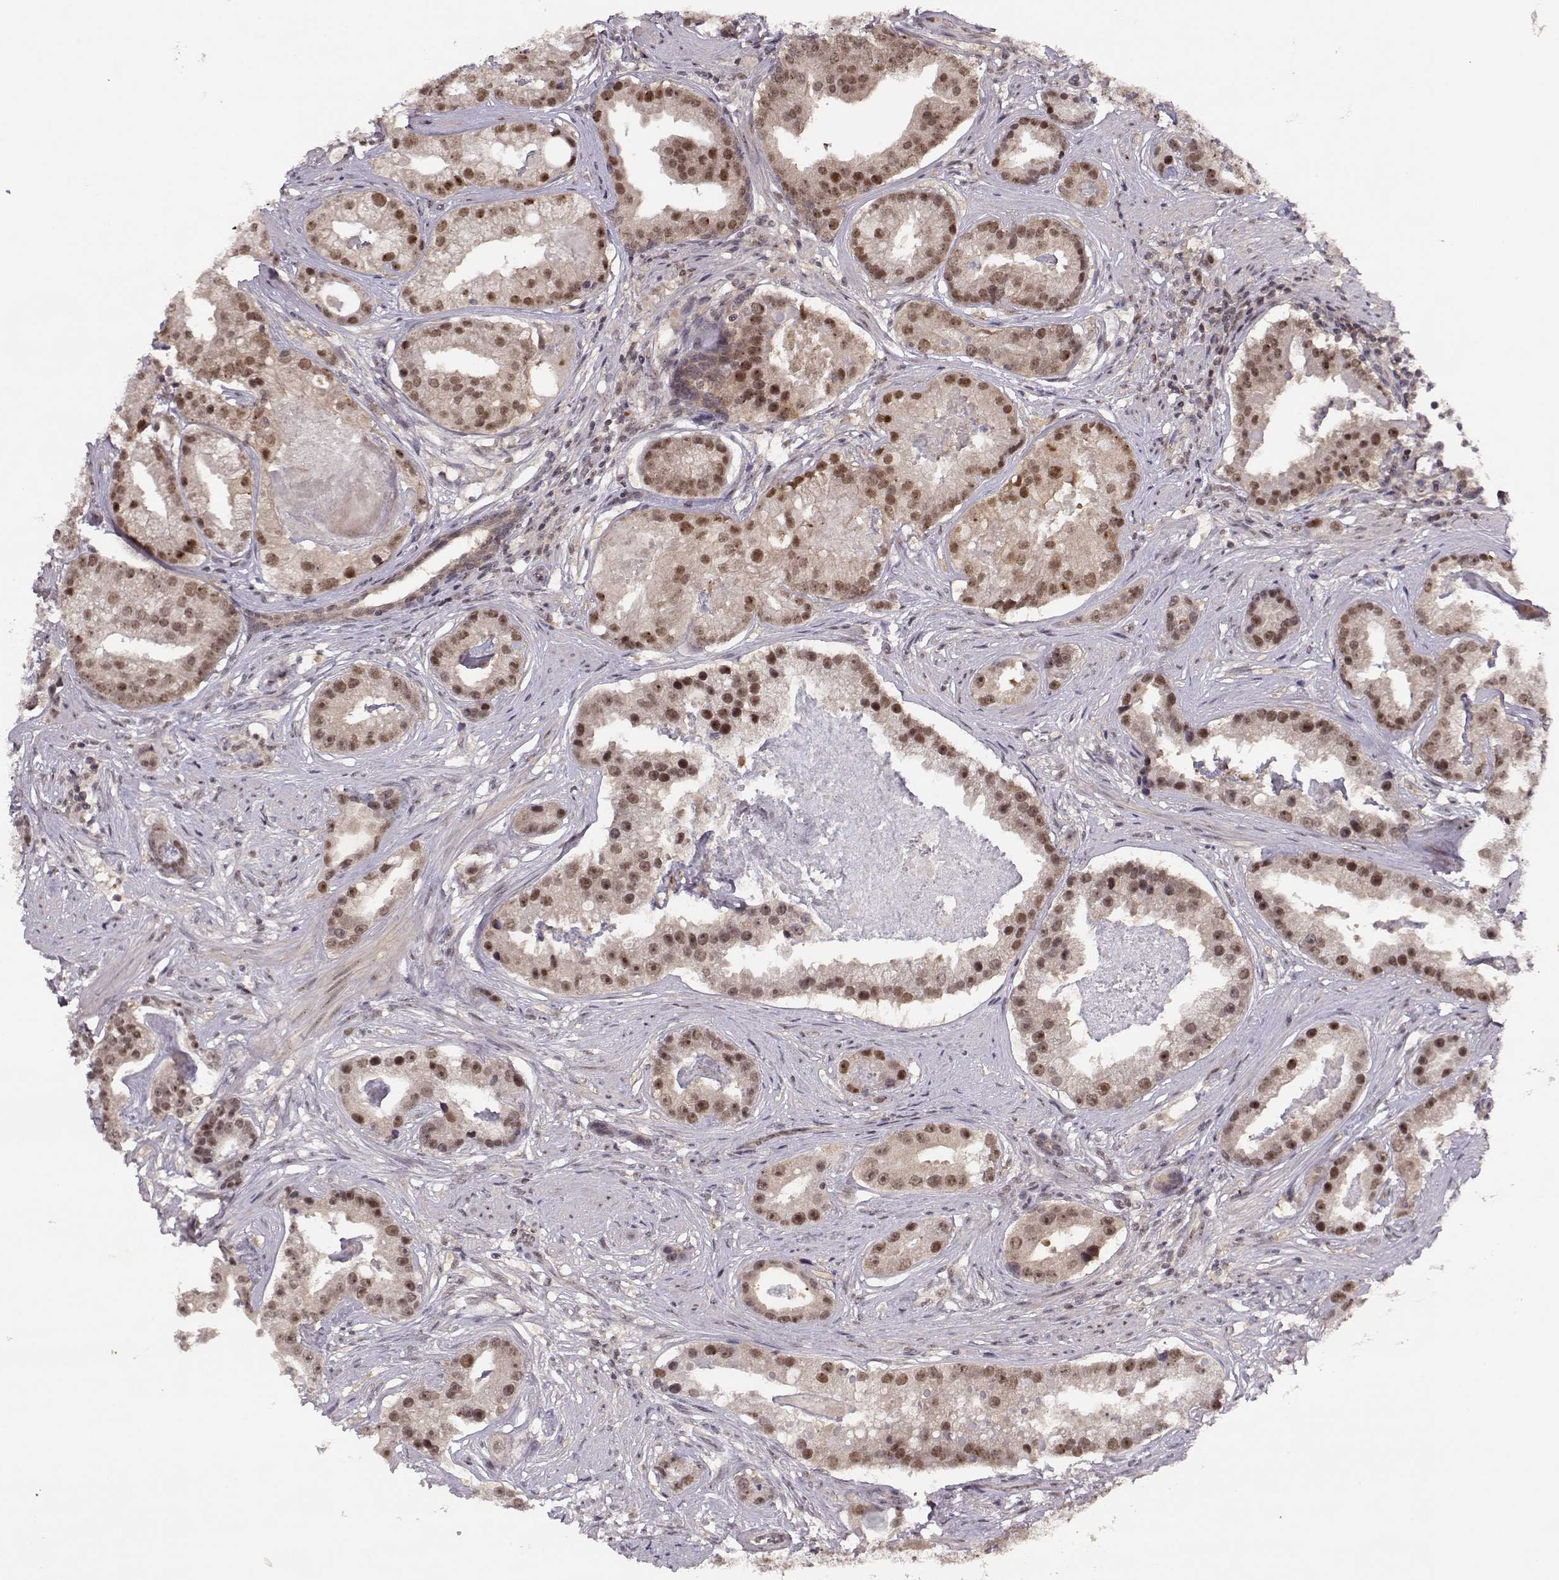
{"staining": {"intensity": "moderate", "quantity": ">75%", "location": "nuclear"}, "tissue": "prostate cancer", "cell_type": "Tumor cells", "image_type": "cancer", "snomed": [{"axis": "morphology", "description": "Adenocarcinoma, NOS"}, {"axis": "topography", "description": "Prostate and seminal vesicle, NOS"}, {"axis": "topography", "description": "Prostate"}], "caption": "Immunohistochemical staining of prostate adenocarcinoma exhibits medium levels of moderate nuclear positivity in approximately >75% of tumor cells.", "gene": "CSNK2A1", "patient": {"sex": "male", "age": 44}}